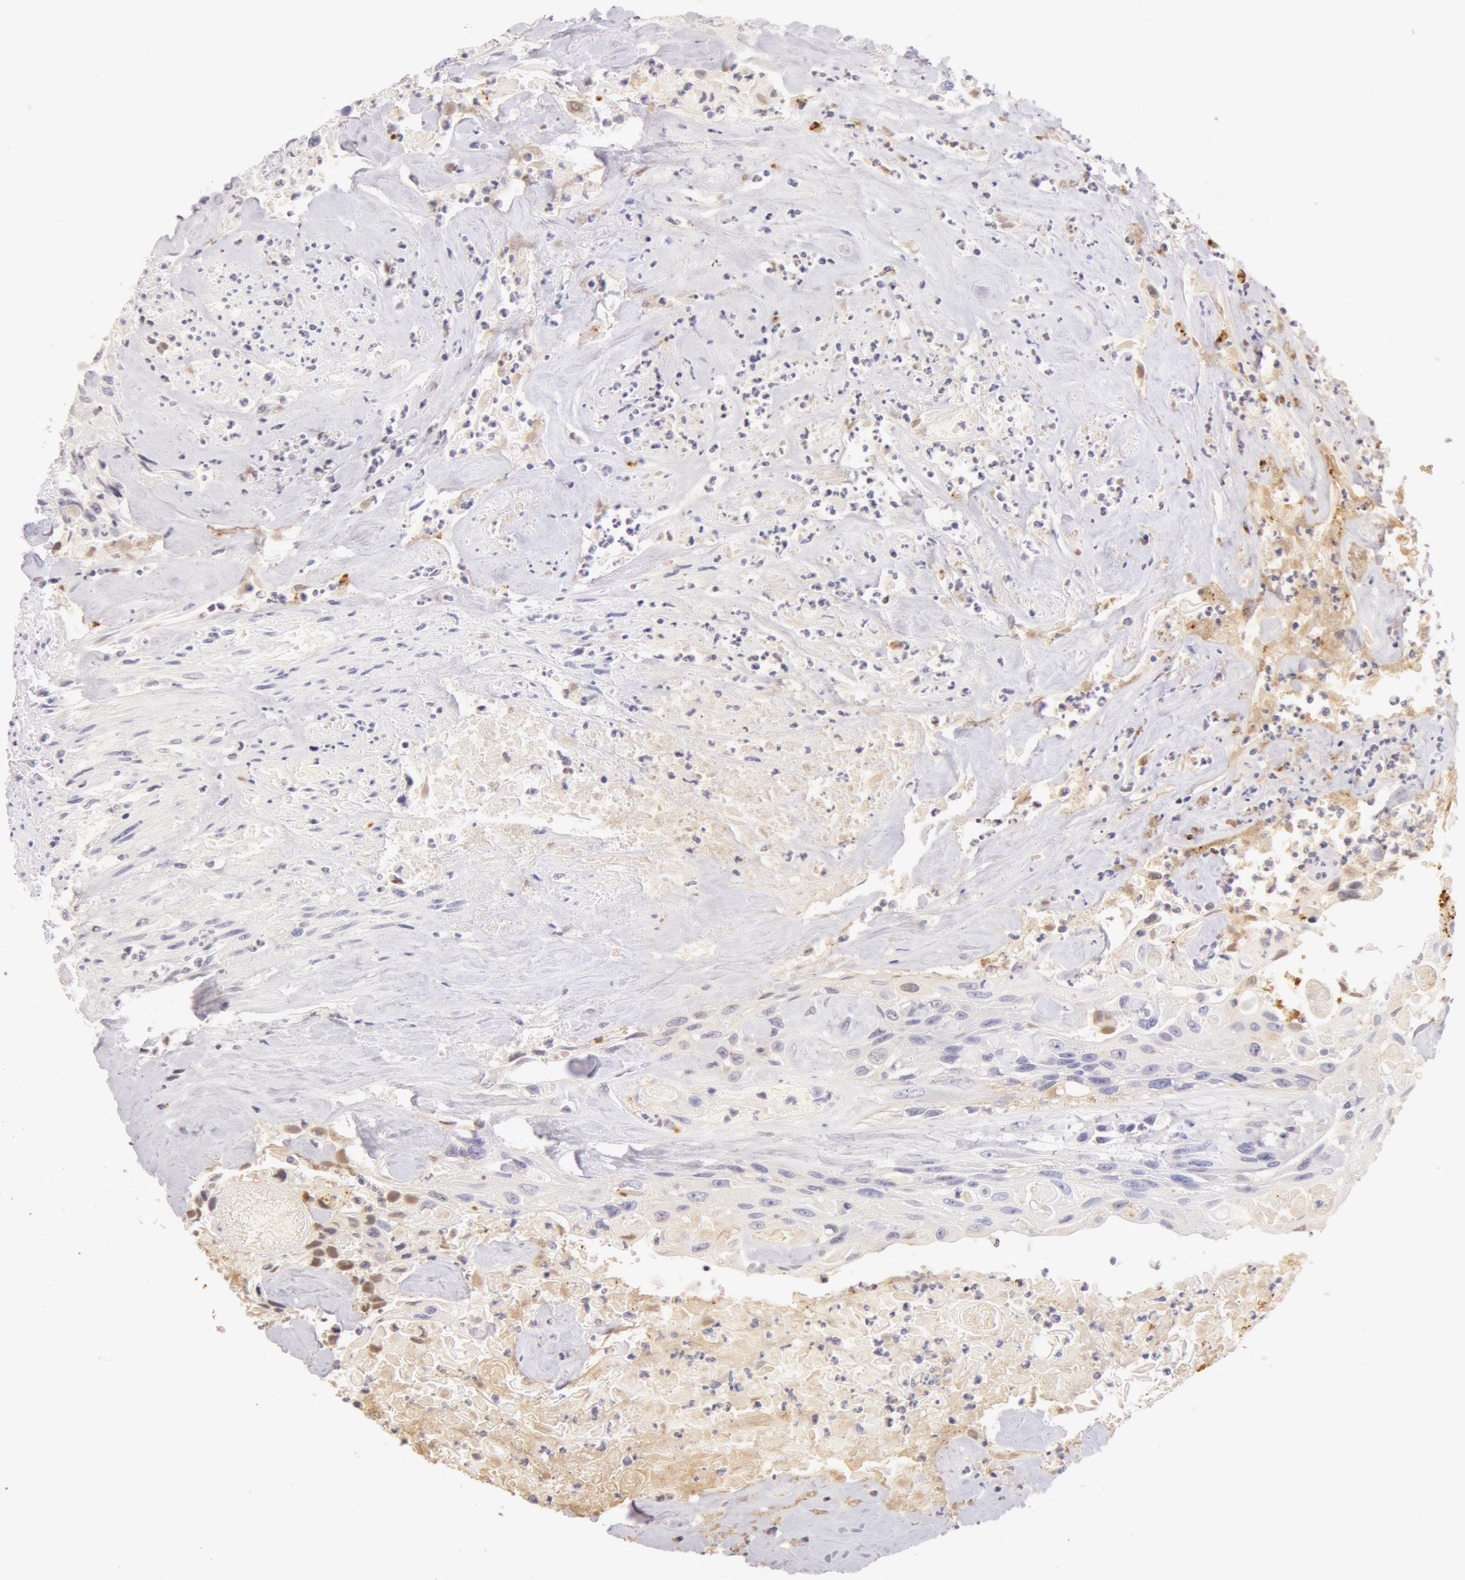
{"staining": {"intensity": "negative", "quantity": "none", "location": "none"}, "tissue": "urothelial cancer", "cell_type": "Tumor cells", "image_type": "cancer", "snomed": [{"axis": "morphology", "description": "Urothelial carcinoma, High grade"}, {"axis": "topography", "description": "Urinary bladder"}], "caption": "This is an immunohistochemistry histopathology image of urothelial cancer. There is no staining in tumor cells.", "gene": "AHSG", "patient": {"sex": "female", "age": 84}}